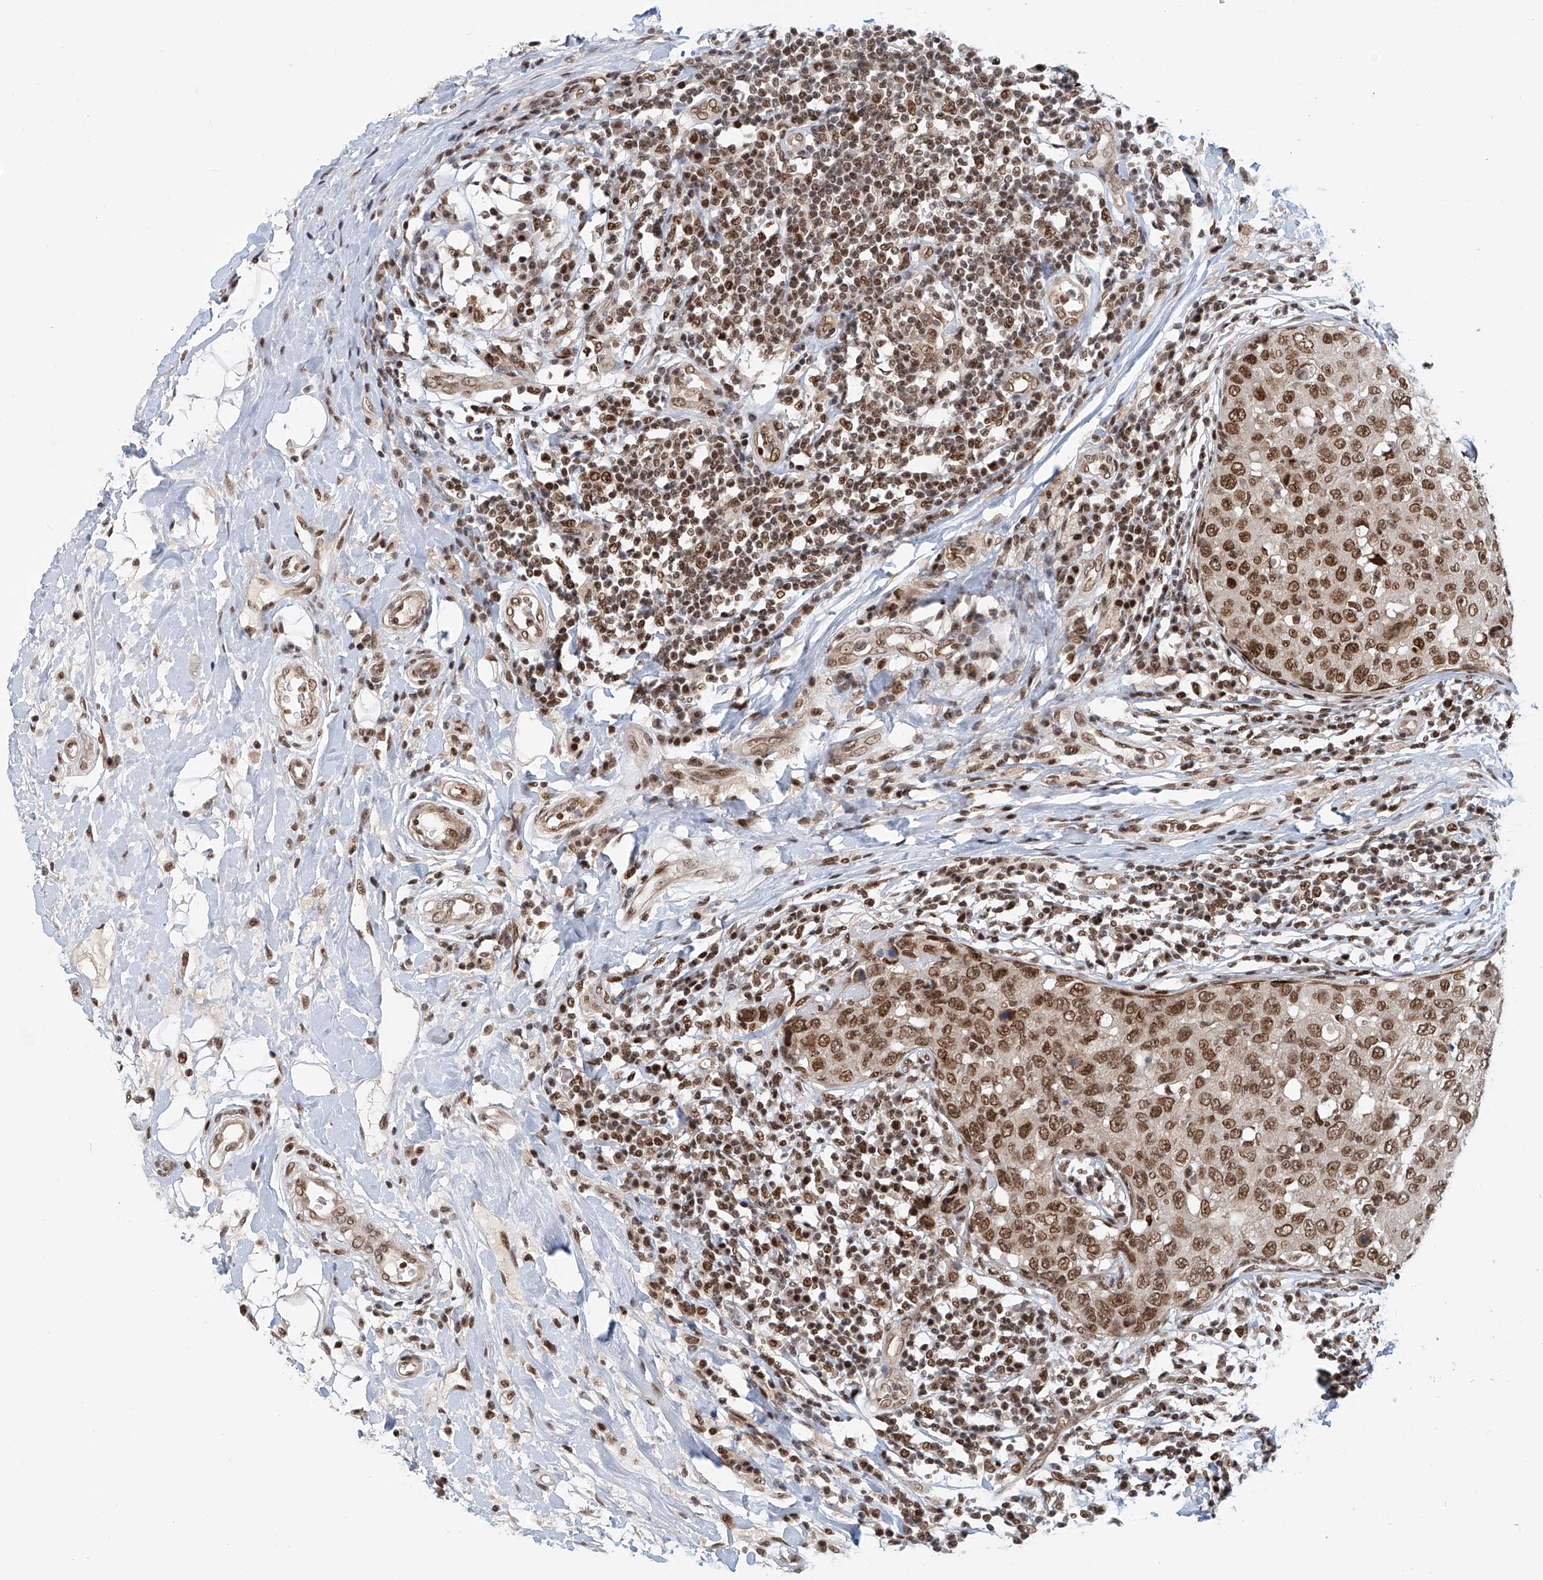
{"staining": {"intensity": "strong", "quantity": ">75%", "location": "nuclear"}, "tissue": "breast cancer", "cell_type": "Tumor cells", "image_type": "cancer", "snomed": [{"axis": "morphology", "description": "Duct carcinoma"}, {"axis": "topography", "description": "Breast"}], "caption": "Breast cancer stained for a protein (brown) shows strong nuclear positive positivity in approximately >75% of tumor cells.", "gene": "ZNF470", "patient": {"sex": "female", "age": 27}}